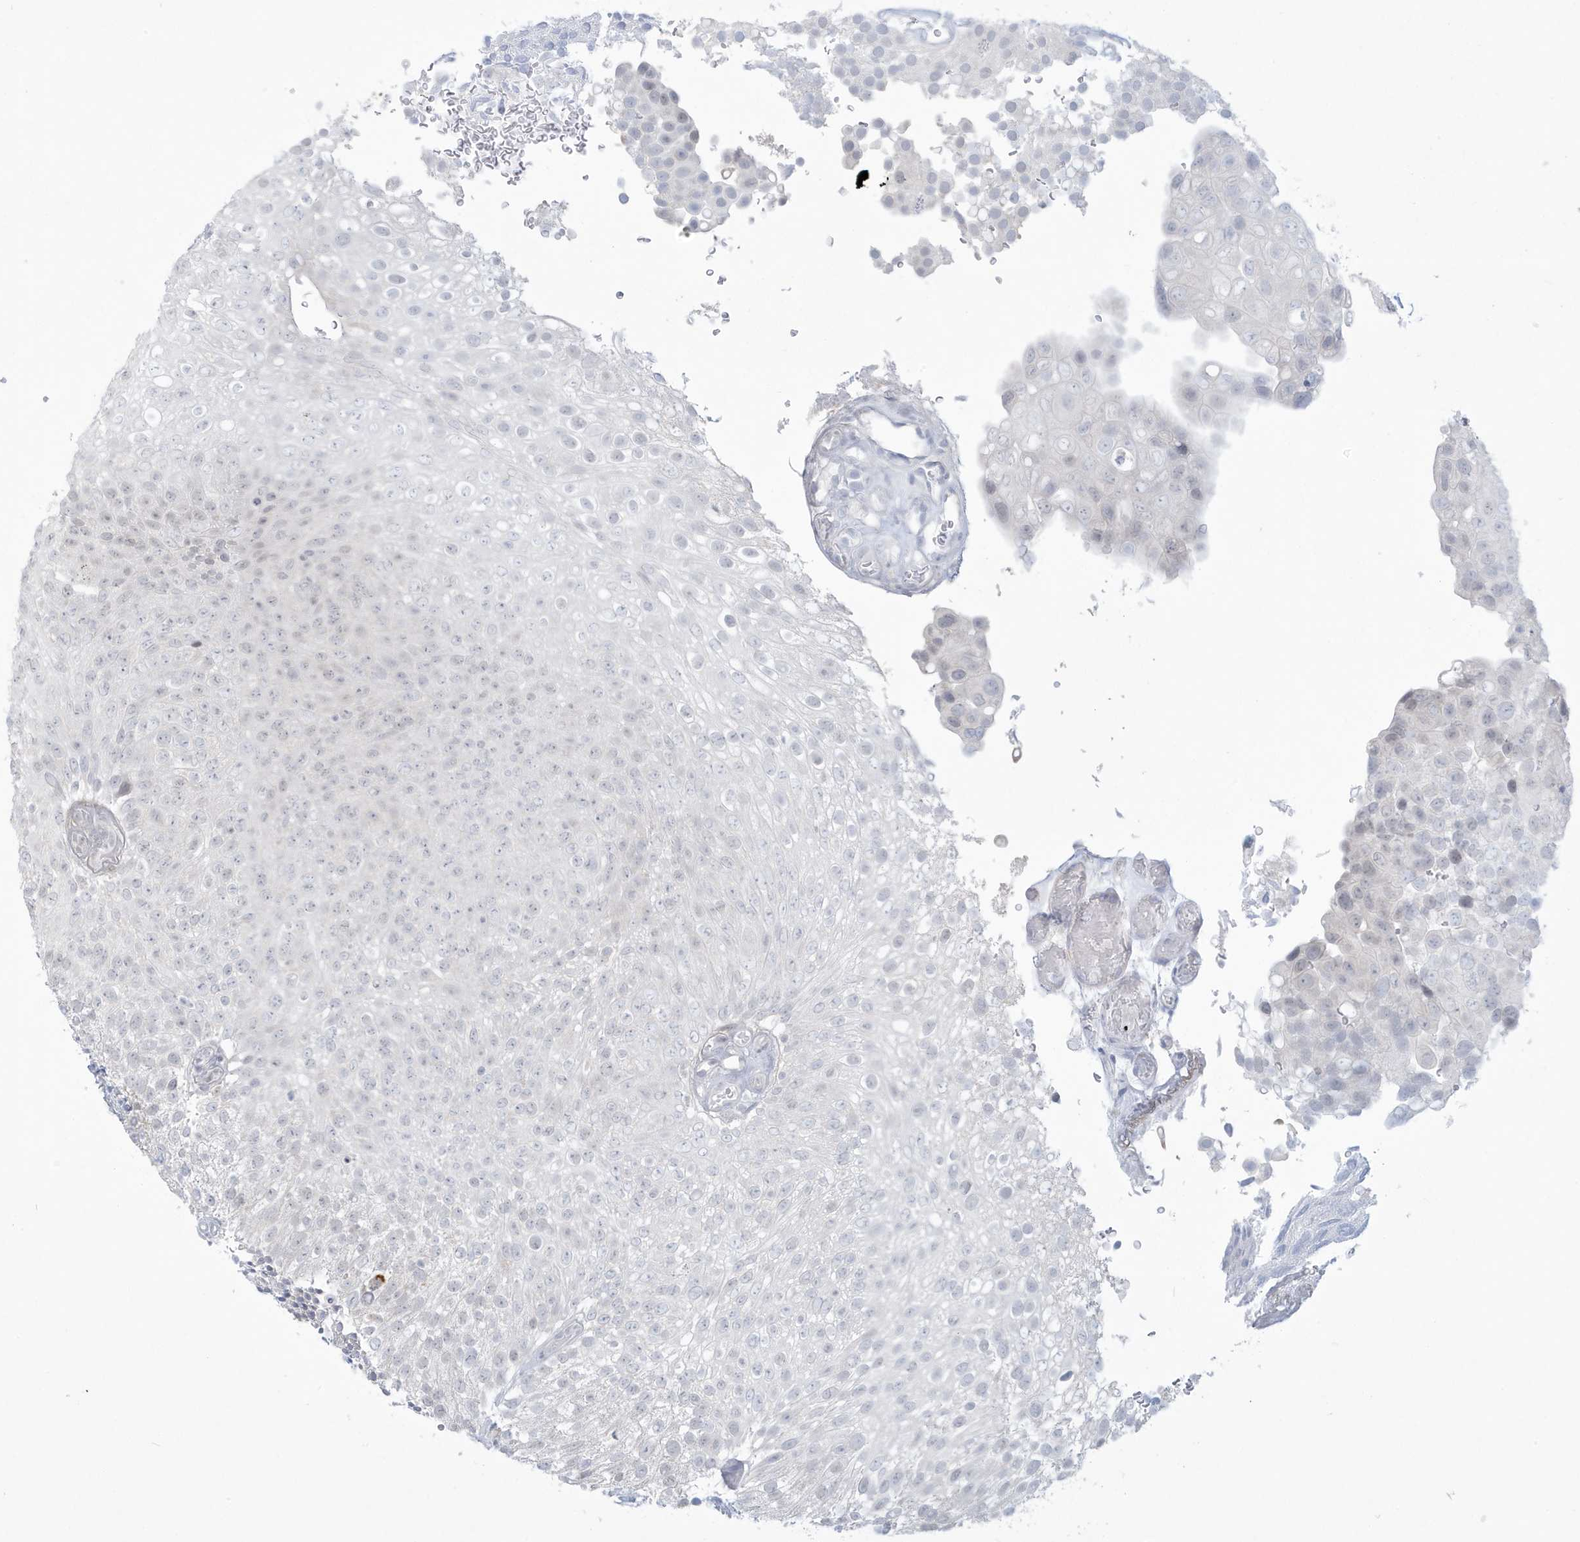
{"staining": {"intensity": "negative", "quantity": "none", "location": "none"}, "tissue": "urothelial cancer", "cell_type": "Tumor cells", "image_type": "cancer", "snomed": [{"axis": "morphology", "description": "Urothelial carcinoma, Low grade"}, {"axis": "topography", "description": "Urinary bladder"}], "caption": "IHC of urothelial cancer exhibits no expression in tumor cells.", "gene": "HERC6", "patient": {"sex": "male", "age": 78}}